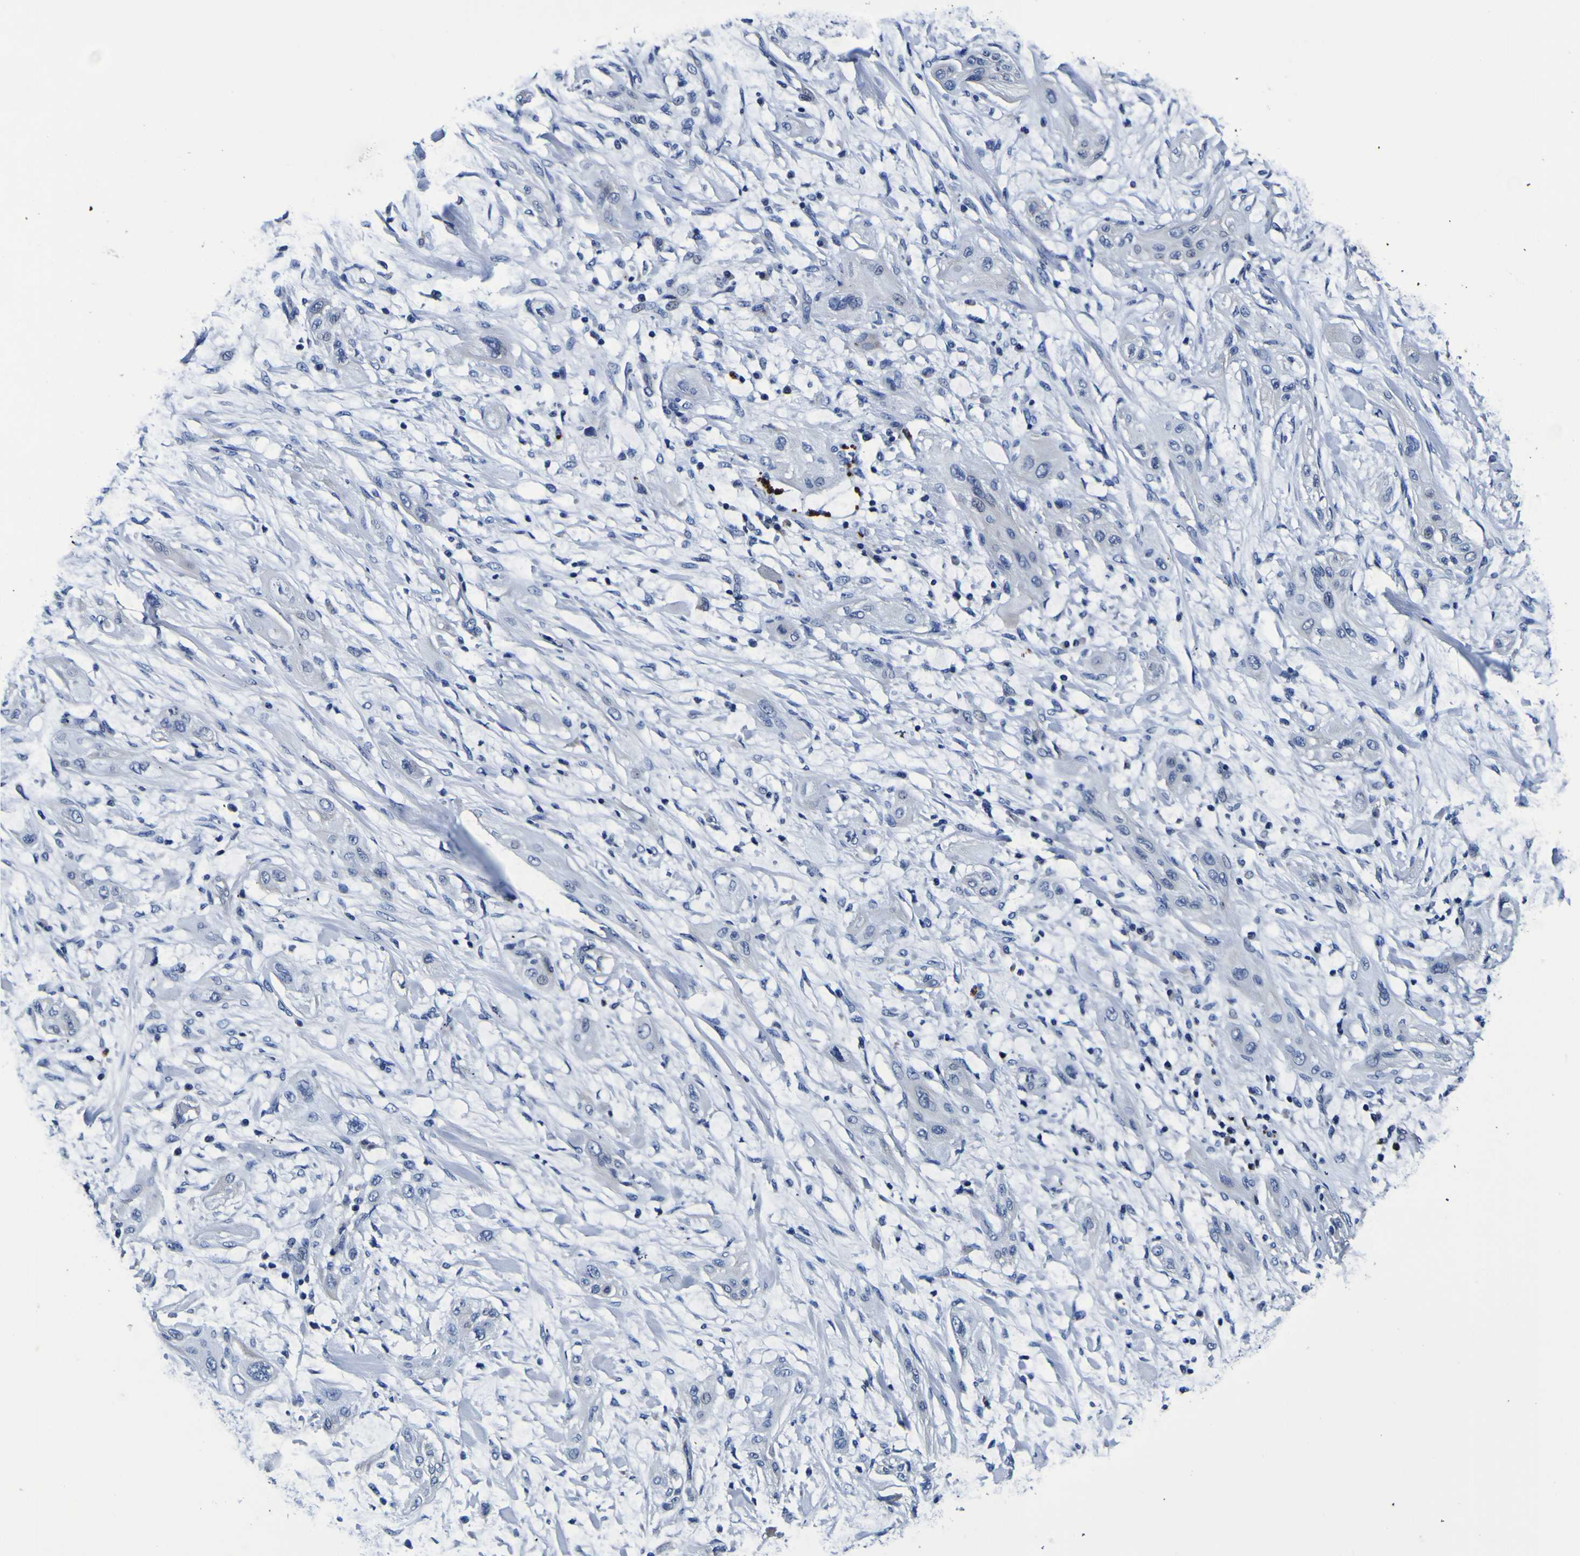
{"staining": {"intensity": "negative", "quantity": "none", "location": "none"}, "tissue": "lung cancer", "cell_type": "Tumor cells", "image_type": "cancer", "snomed": [{"axis": "morphology", "description": "Squamous cell carcinoma, NOS"}, {"axis": "topography", "description": "Lung"}], "caption": "Lung squamous cell carcinoma was stained to show a protein in brown. There is no significant staining in tumor cells.", "gene": "PANK4", "patient": {"sex": "female", "age": 47}}